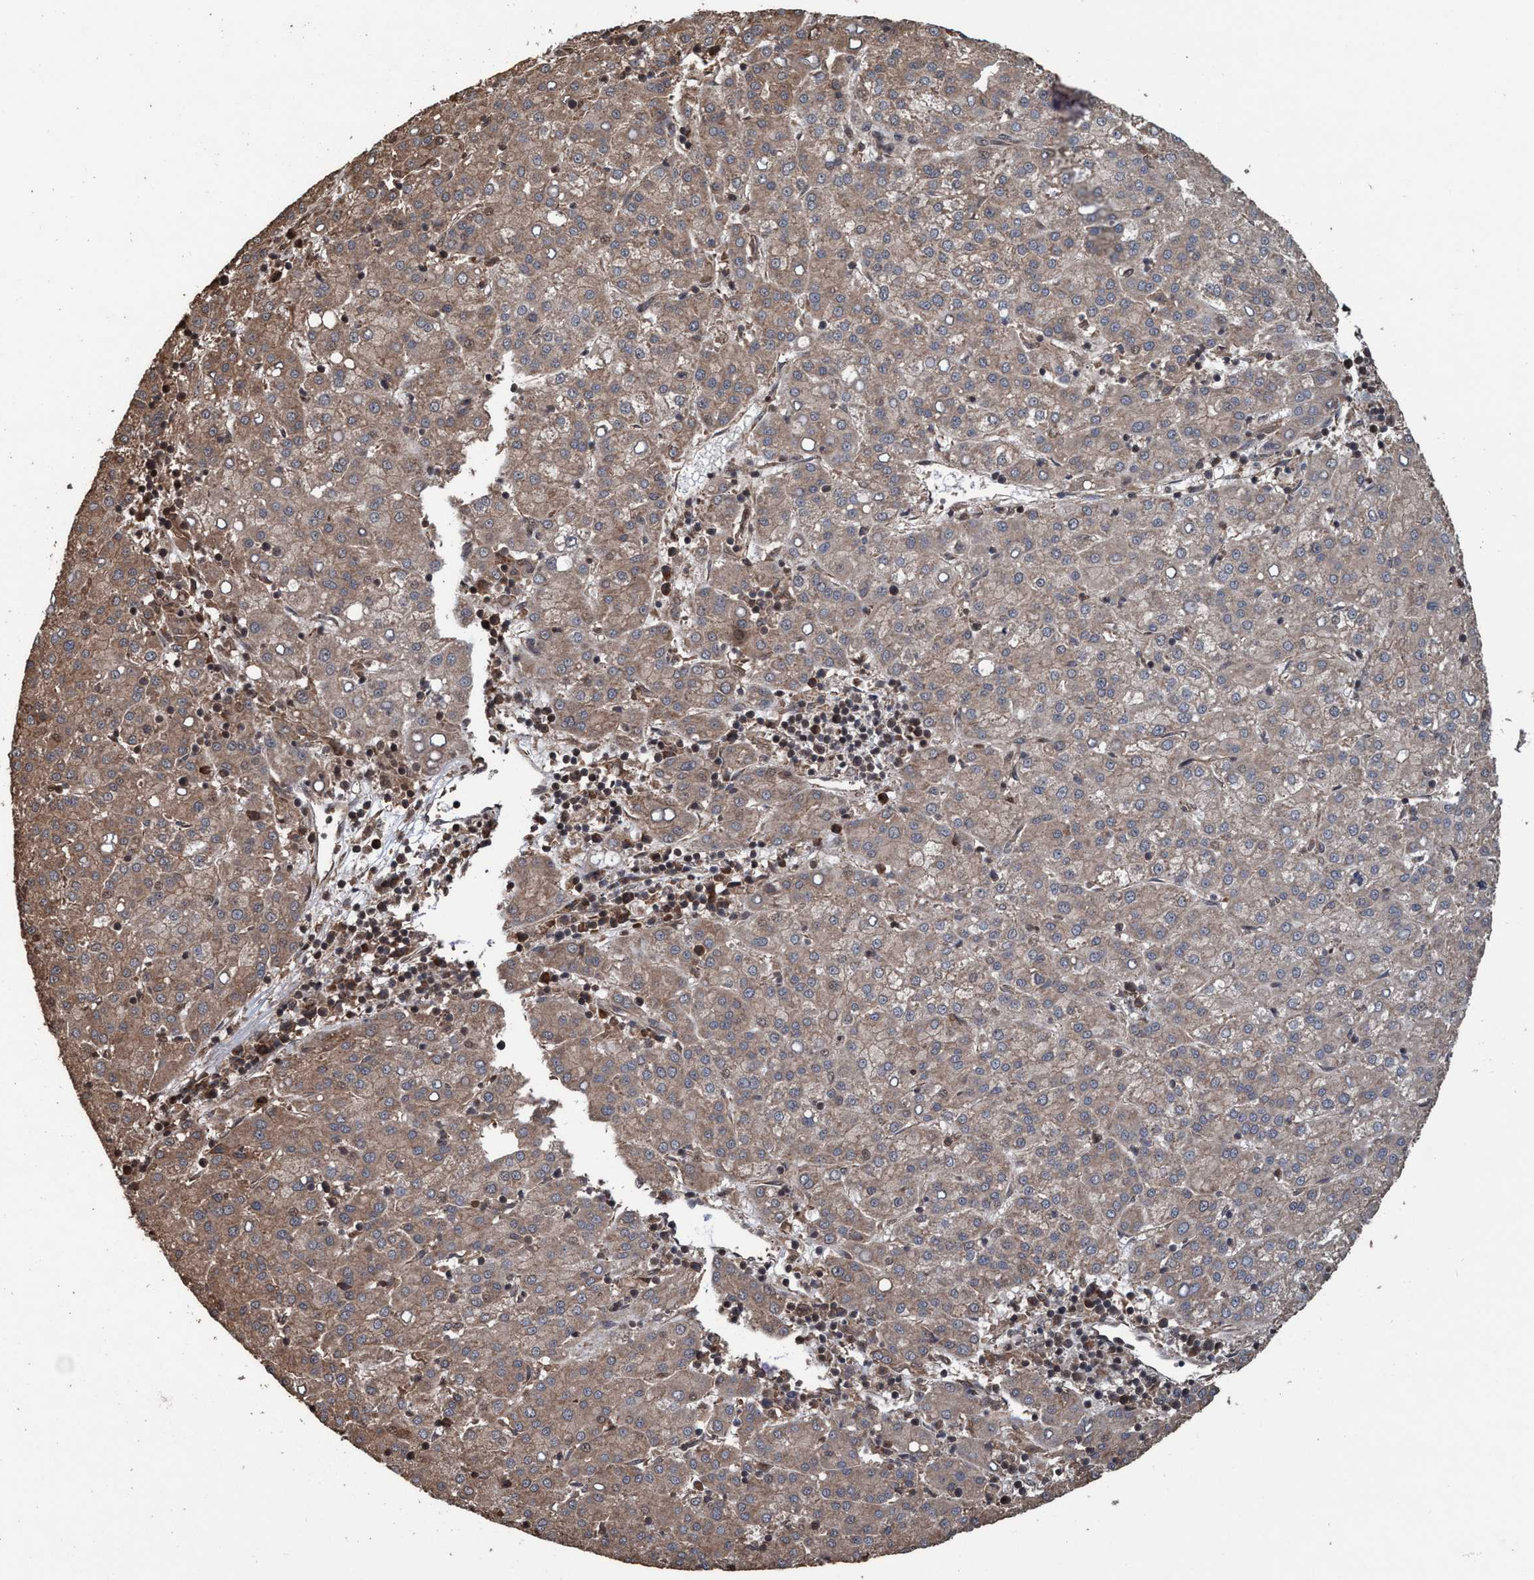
{"staining": {"intensity": "weak", "quantity": ">75%", "location": "cytoplasmic/membranous"}, "tissue": "liver cancer", "cell_type": "Tumor cells", "image_type": "cancer", "snomed": [{"axis": "morphology", "description": "Carcinoma, Hepatocellular, NOS"}, {"axis": "topography", "description": "Liver"}], "caption": "Immunohistochemistry (IHC) staining of liver hepatocellular carcinoma, which shows low levels of weak cytoplasmic/membranous staining in about >75% of tumor cells indicating weak cytoplasmic/membranous protein expression. The staining was performed using DAB (3,3'-diaminobenzidine) (brown) for protein detection and nuclei were counterstained in hematoxylin (blue).", "gene": "TRPC7", "patient": {"sex": "female", "age": 58}}